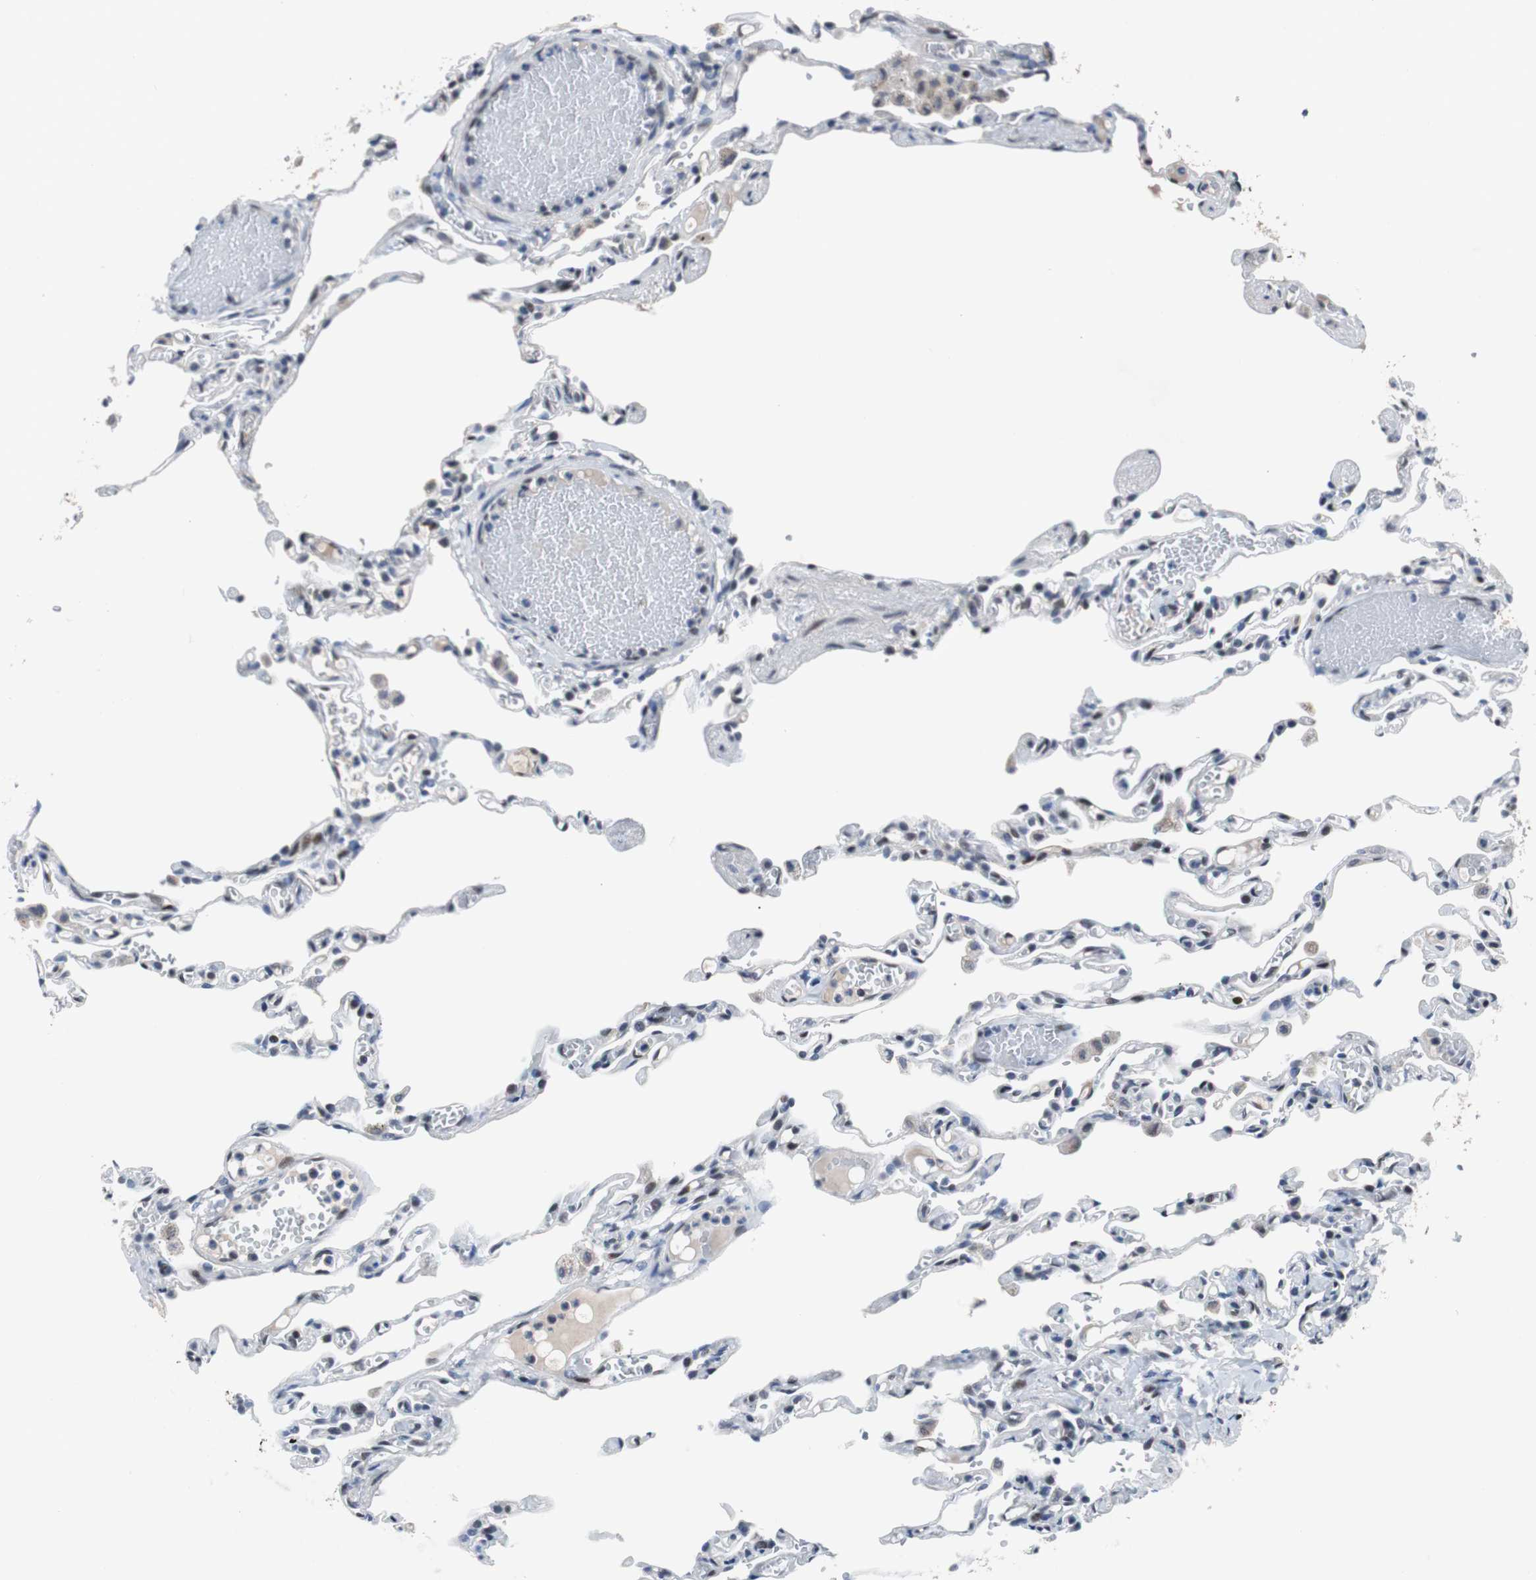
{"staining": {"intensity": "negative", "quantity": "none", "location": "none"}, "tissue": "lung", "cell_type": "Alveolar cells", "image_type": "normal", "snomed": [{"axis": "morphology", "description": "Normal tissue, NOS"}, {"axis": "topography", "description": "Lung"}], "caption": "Immunohistochemical staining of unremarkable human lung shows no significant expression in alveolar cells. (Stains: DAB (3,3'-diaminobenzidine) IHC with hematoxylin counter stain, Microscopy: brightfield microscopy at high magnification).", "gene": "TP63", "patient": {"sex": "male", "age": 21}}